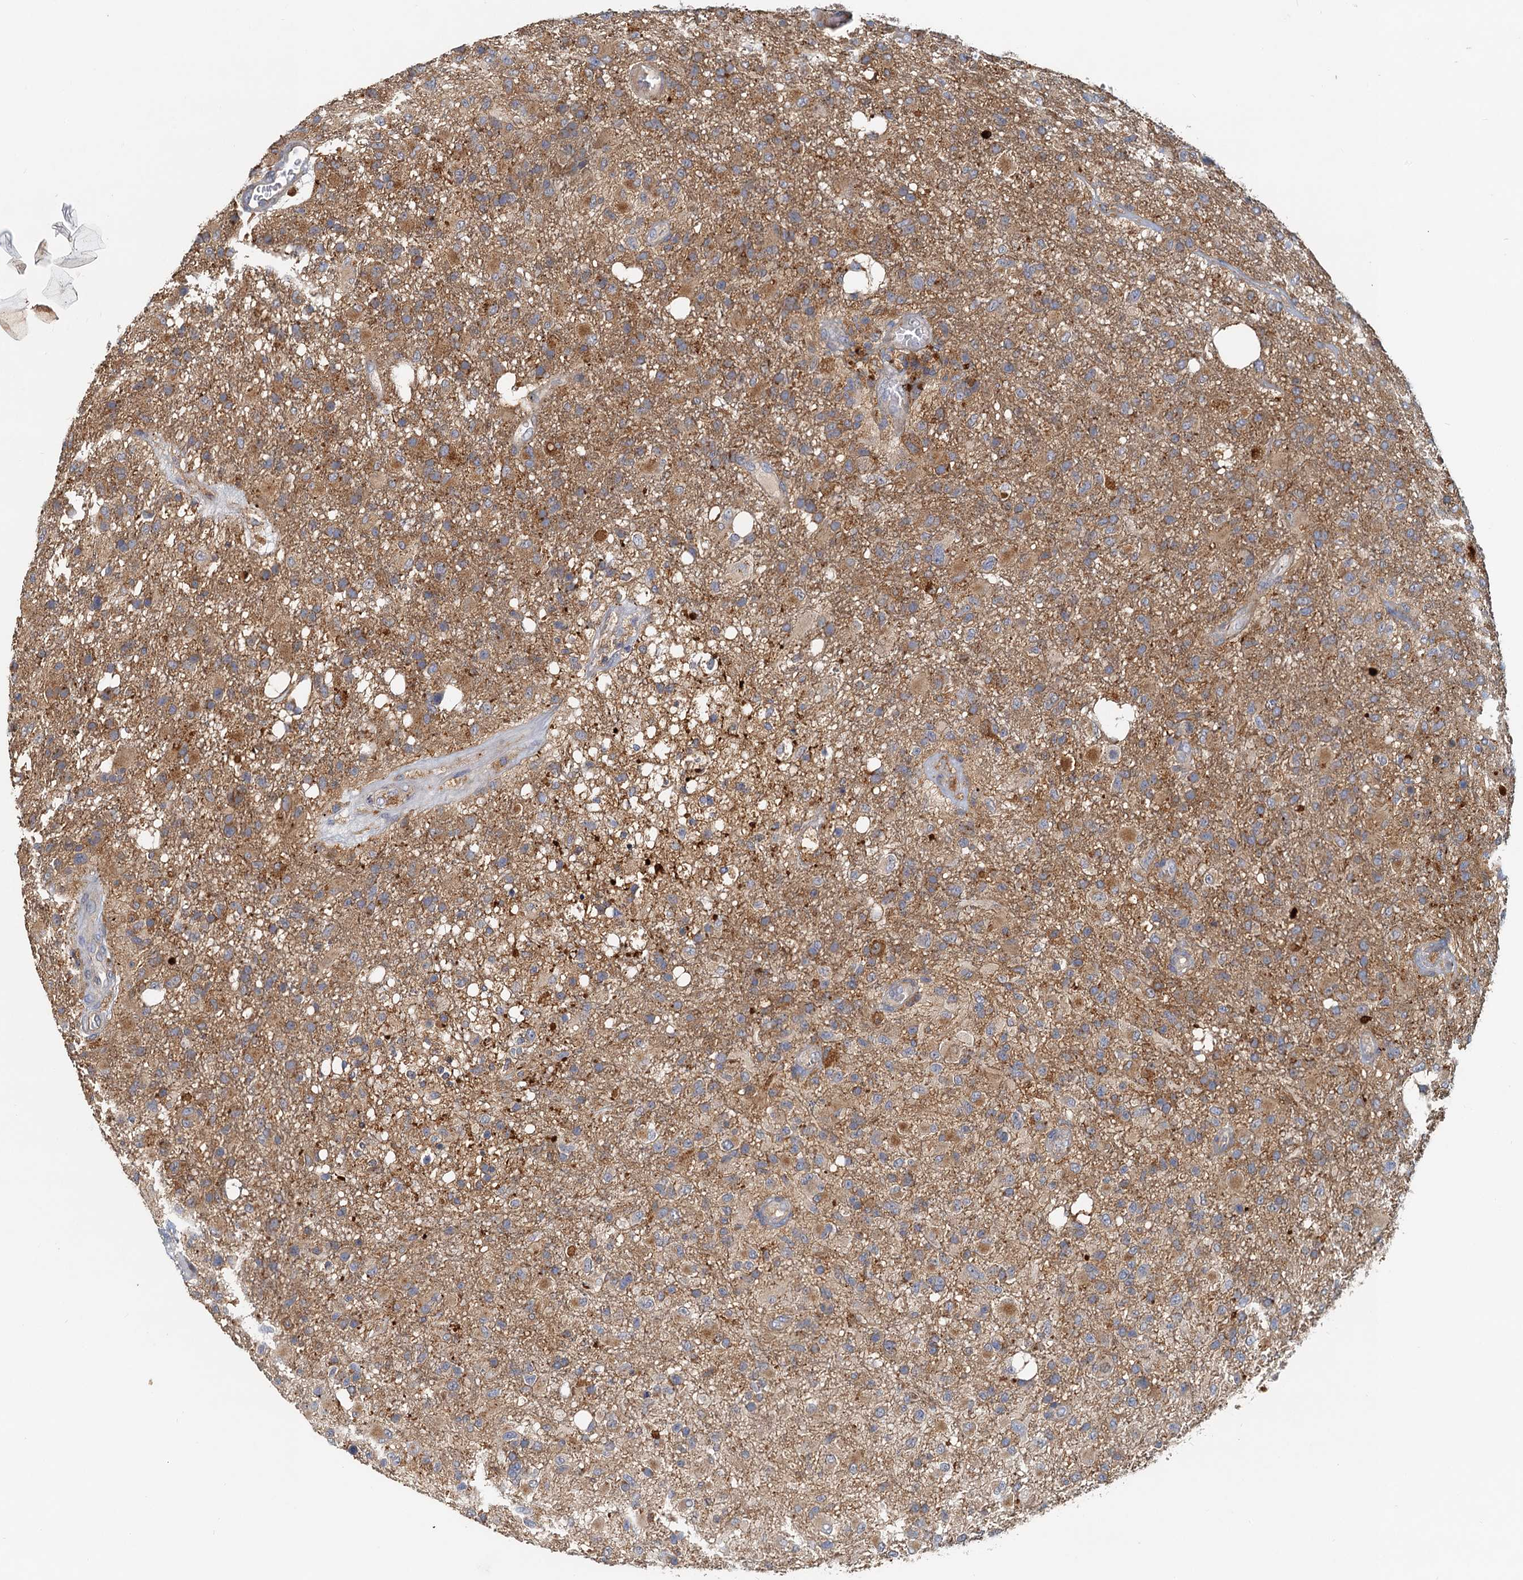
{"staining": {"intensity": "moderate", "quantity": "25%-75%", "location": "cytoplasmic/membranous"}, "tissue": "glioma", "cell_type": "Tumor cells", "image_type": "cancer", "snomed": [{"axis": "morphology", "description": "Glioma, malignant, High grade"}, {"axis": "topography", "description": "Brain"}], "caption": "Immunohistochemistry of human glioma shows medium levels of moderate cytoplasmic/membranous positivity in about 25%-75% of tumor cells. (Brightfield microscopy of DAB IHC at high magnification).", "gene": "TOLLIP", "patient": {"sex": "female", "age": 74}}